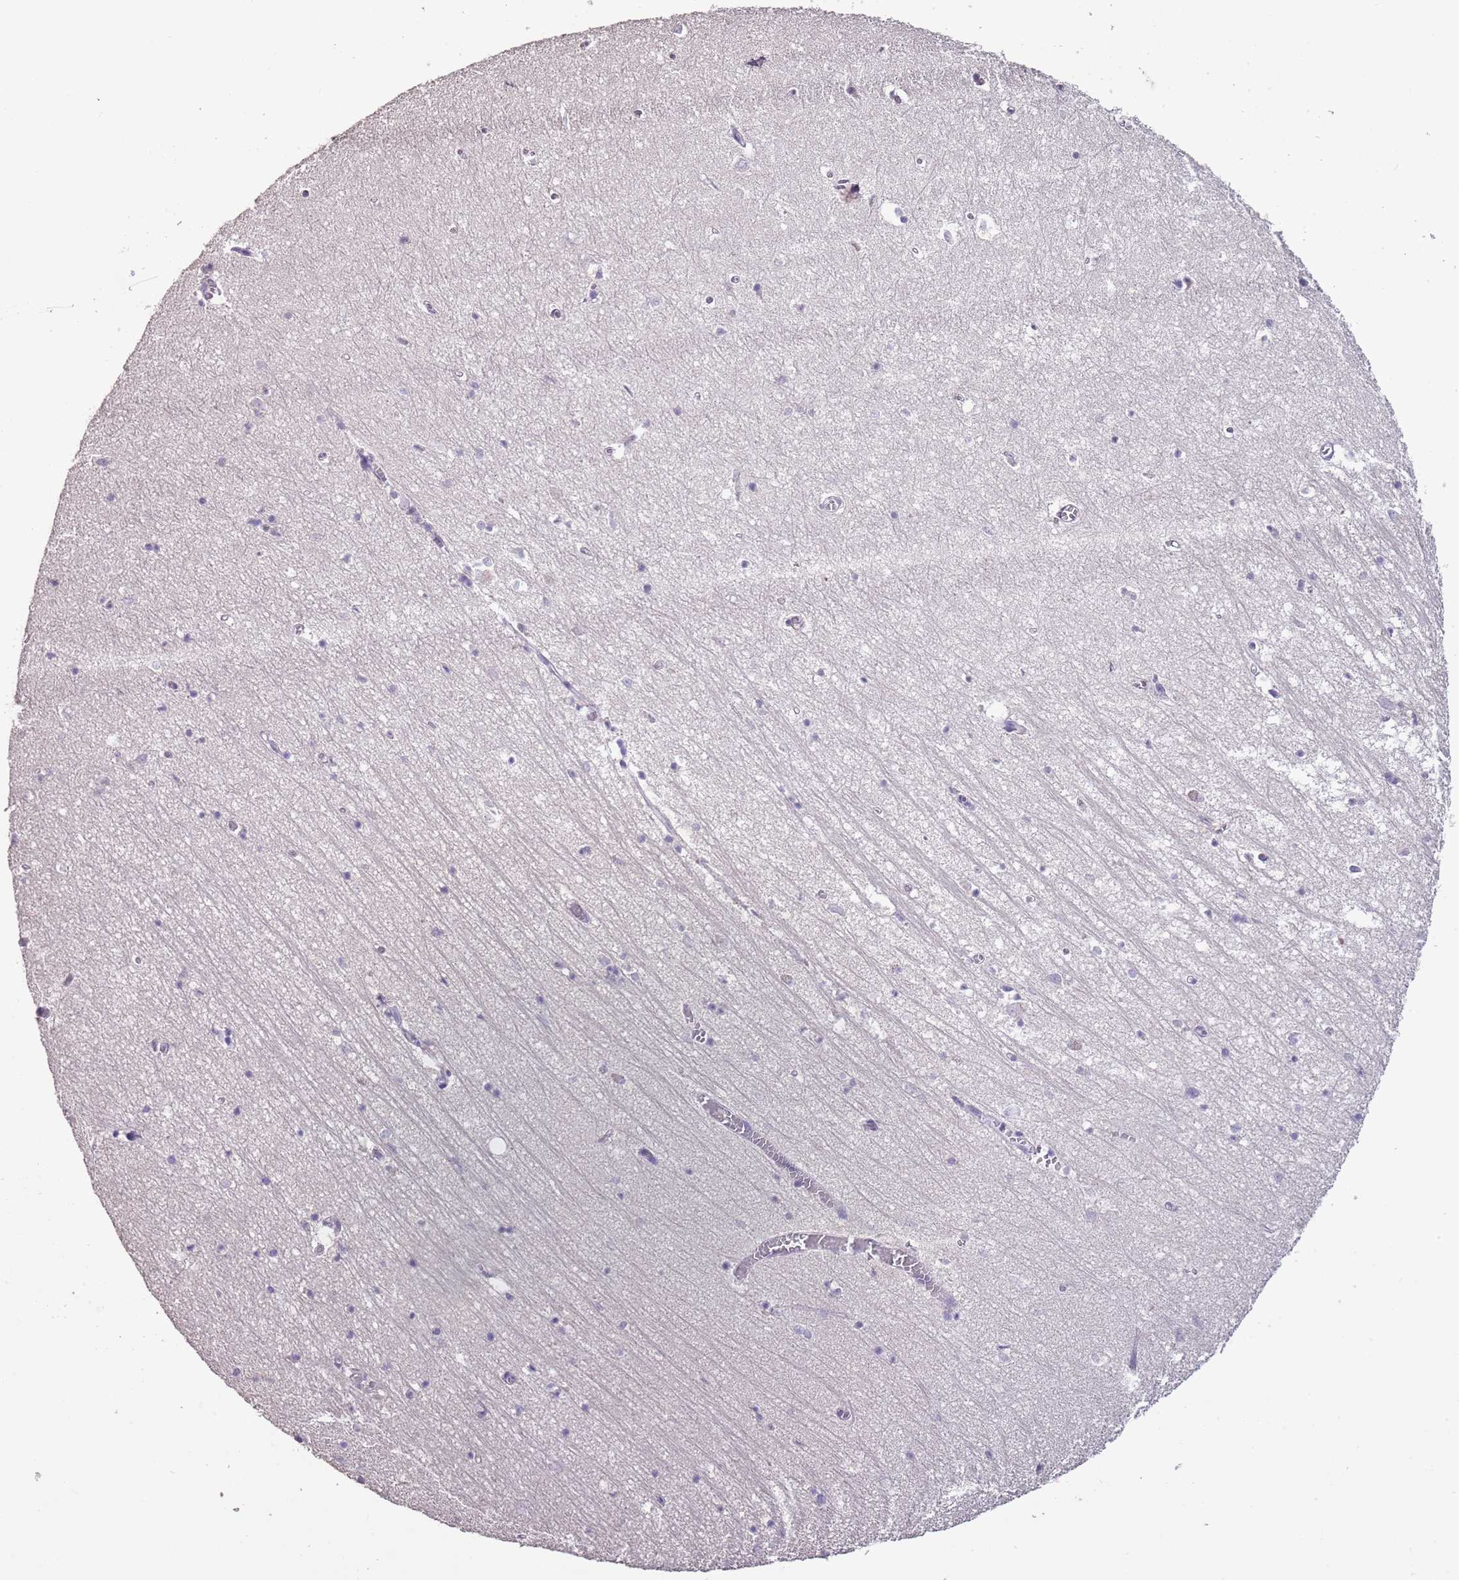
{"staining": {"intensity": "negative", "quantity": "none", "location": "none"}, "tissue": "hippocampus", "cell_type": "Glial cells", "image_type": "normal", "snomed": [{"axis": "morphology", "description": "Normal tissue, NOS"}, {"axis": "topography", "description": "Hippocampus"}], "caption": "Protein analysis of benign hippocampus shows no significant positivity in glial cells. (Stains: DAB (3,3'-diaminobenzidine) immunohistochemistry (IHC) with hematoxylin counter stain, Microscopy: brightfield microscopy at high magnification).", "gene": "BLOC1S2", "patient": {"sex": "female", "age": 64}}